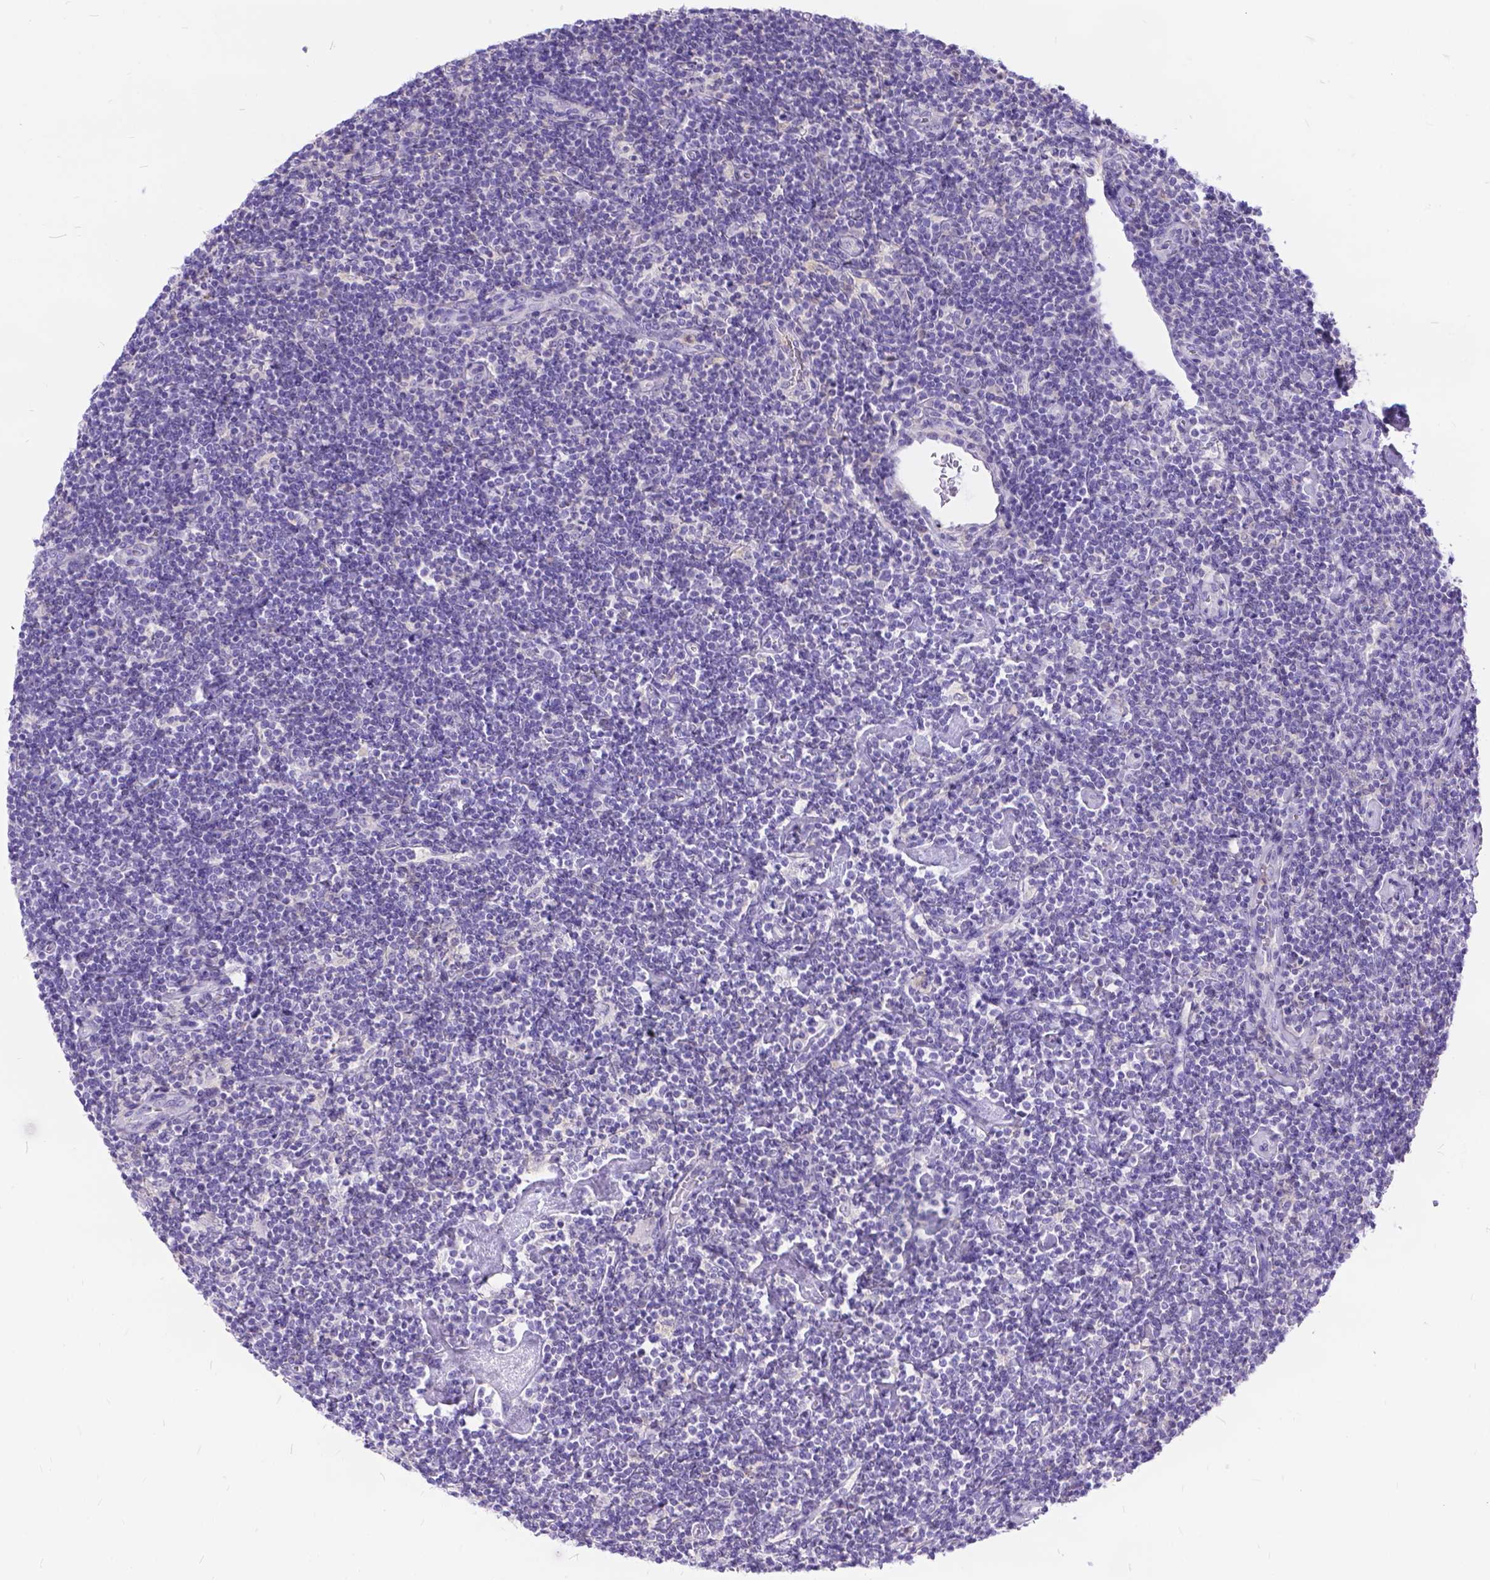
{"staining": {"intensity": "negative", "quantity": "none", "location": "none"}, "tissue": "lymphoma", "cell_type": "Tumor cells", "image_type": "cancer", "snomed": [{"axis": "morphology", "description": "Hodgkin's disease, NOS"}, {"axis": "topography", "description": "Lymph node"}], "caption": "Immunohistochemical staining of human Hodgkin's disease displays no significant expression in tumor cells. Nuclei are stained in blue.", "gene": "TMEM169", "patient": {"sex": "male", "age": 40}}